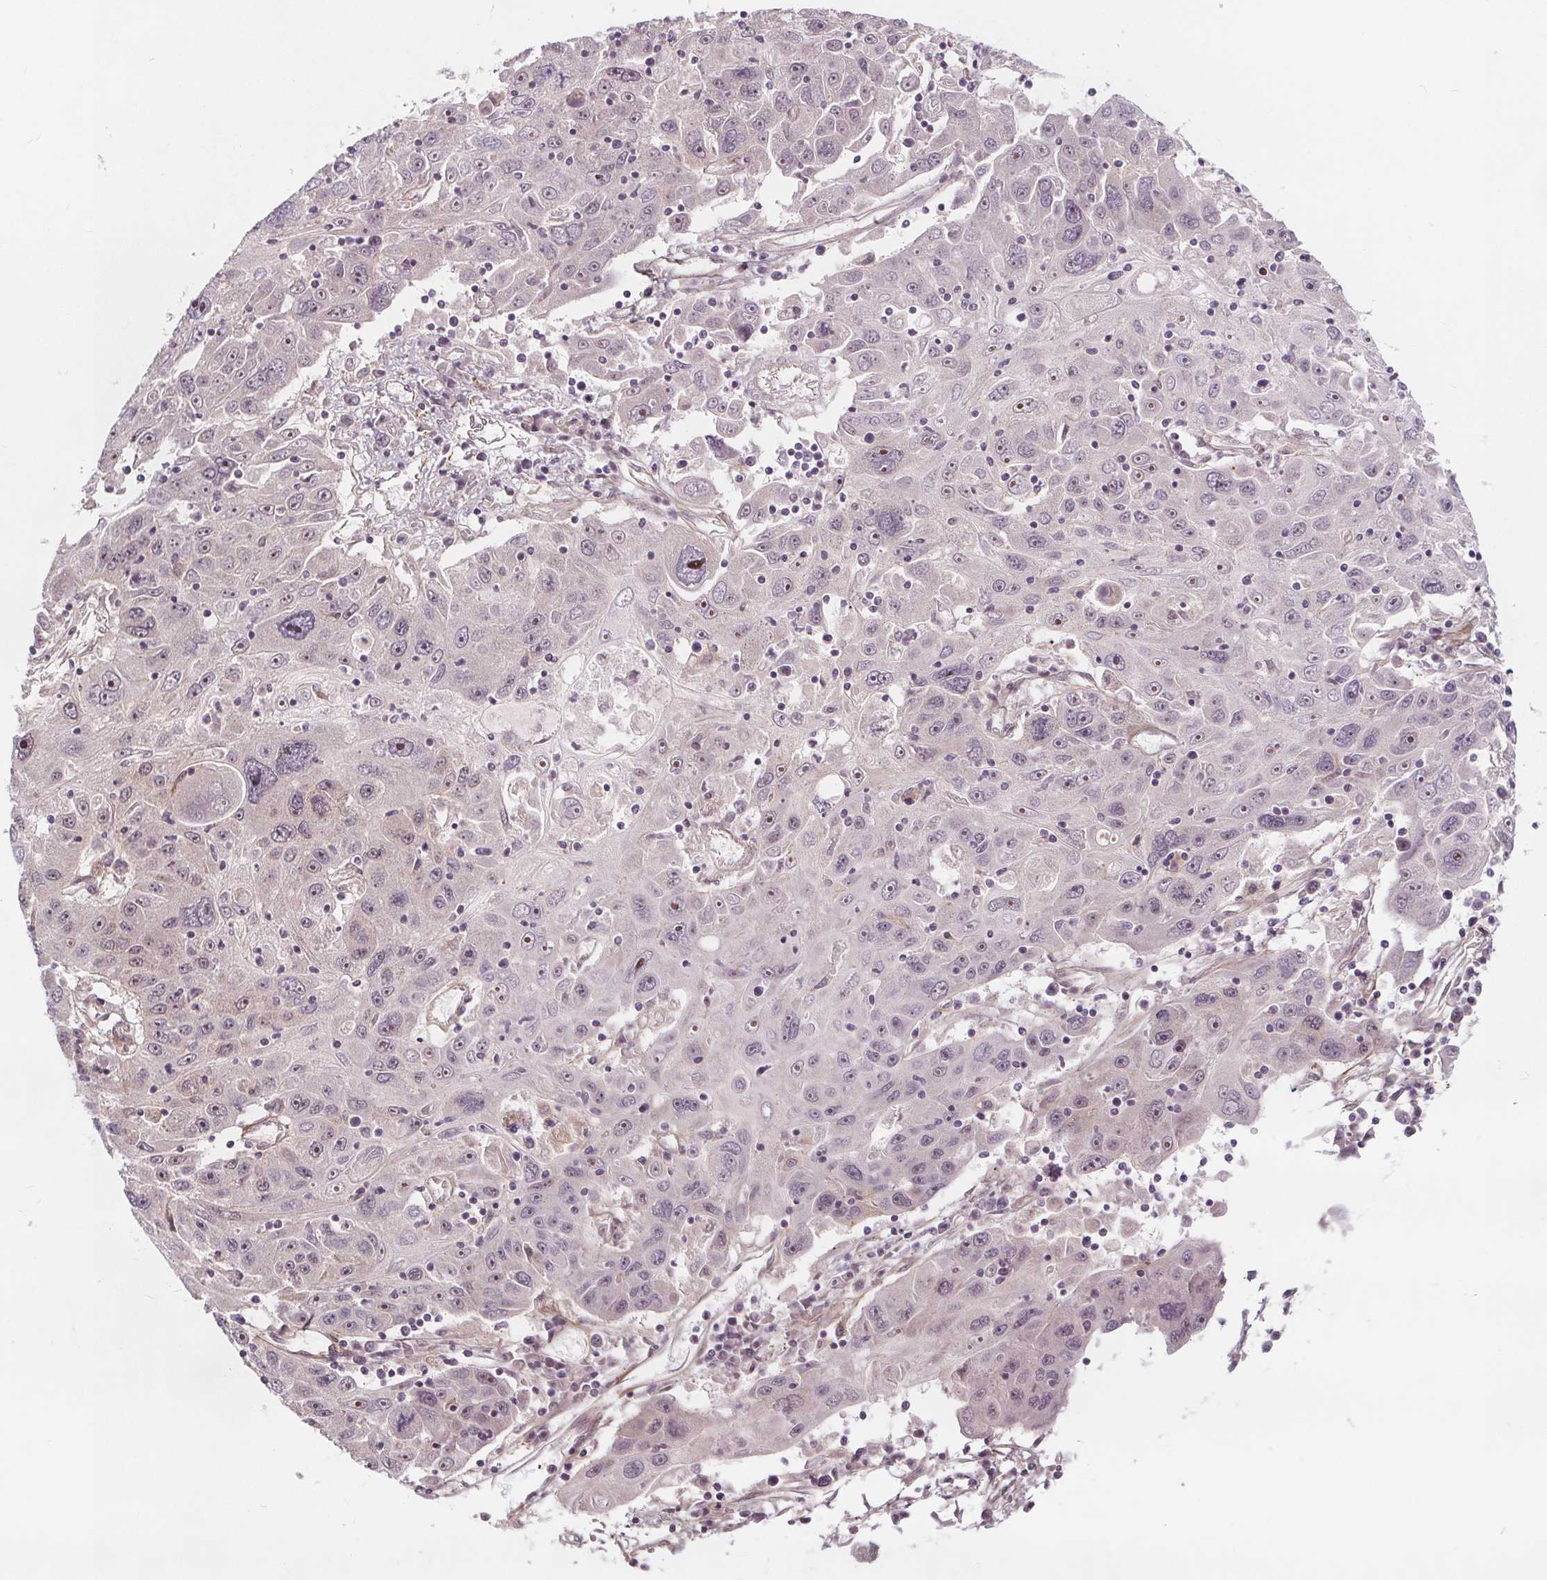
{"staining": {"intensity": "negative", "quantity": "none", "location": "none"}, "tissue": "stomach cancer", "cell_type": "Tumor cells", "image_type": "cancer", "snomed": [{"axis": "morphology", "description": "Adenocarcinoma, NOS"}, {"axis": "topography", "description": "Stomach"}], "caption": "Immunohistochemistry (IHC) micrograph of stomach cancer stained for a protein (brown), which reveals no staining in tumor cells.", "gene": "AKT1S1", "patient": {"sex": "male", "age": 56}}